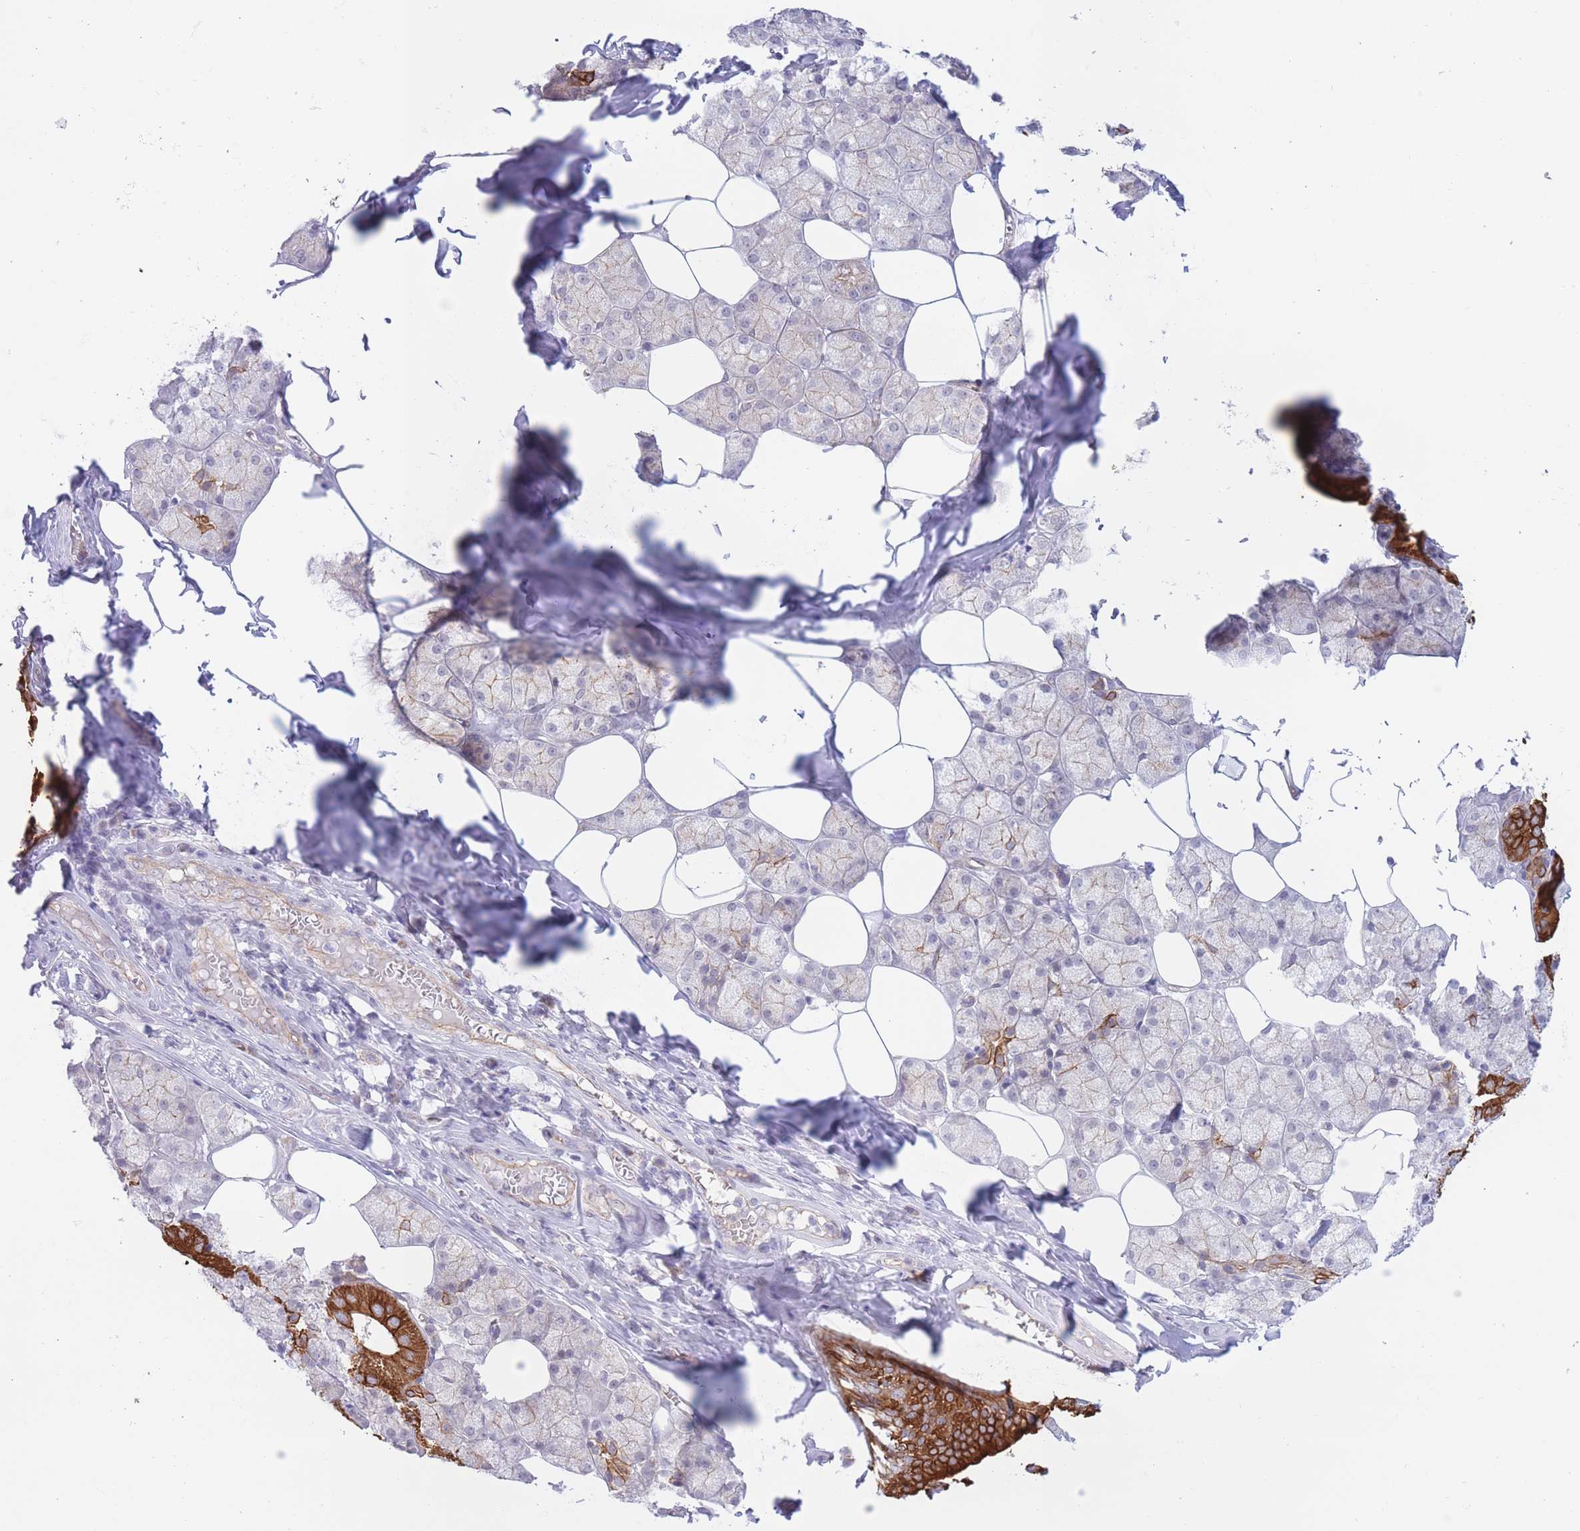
{"staining": {"intensity": "strong", "quantity": "25%-75%", "location": "cytoplasmic/membranous"}, "tissue": "salivary gland", "cell_type": "Glandular cells", "image_type": "normal", "snomed": [{"axis": "morphology", "description": "Normal tissue, NOS"}, {"axis": "topography", "description": "Salivary gland"}], "caption": "Immunohistochemical staining of benign salivary gland reveals strong cytoplasmic/membranous protein staining in approximately 25%-75% of glandular cells.", "gene": "MRPS31", "patient": {"sex": "male", "age": 62}}